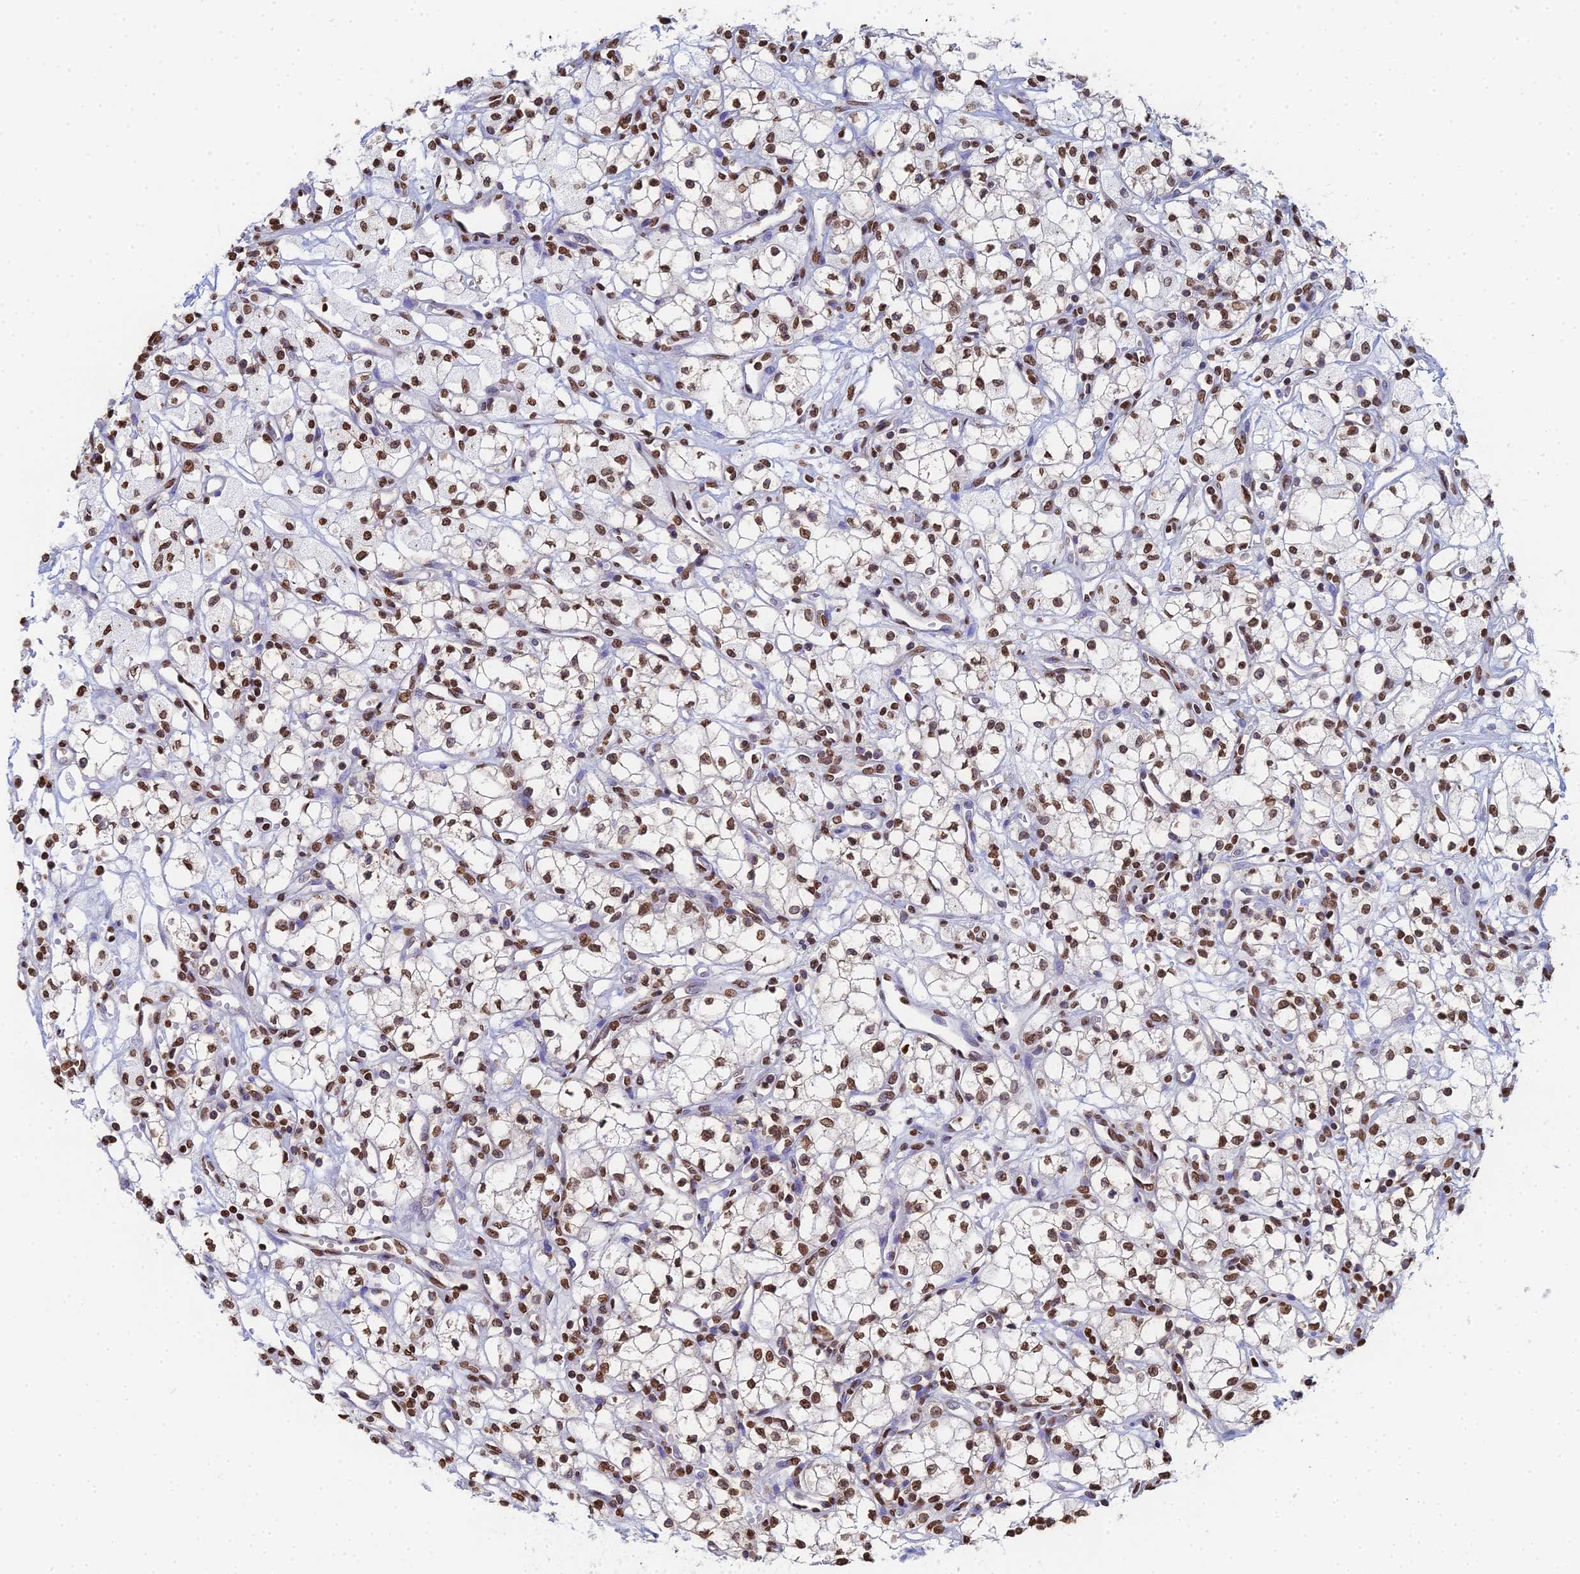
{"staining": {"intensity": "moderate", "quantity": ">75%", "location": "nuclear"}, "tissue": "renal cancer", "cell_type": "Tumor cells", "image_type": "cancer", "snomed": [{"axis": "morphology", "description": "Adenocarcinoma, NOS"}, {"axis": "topography", "description": "Kidney"}], "caption": "This is a photomicrograph of immunohistochemistry (IHC) staining of adenocarcinoma (renal), which shows moderate staining in the nuclear of tumor cells.", "gene": "GBP3", "patient": {"sex": "male", "age": 59}}